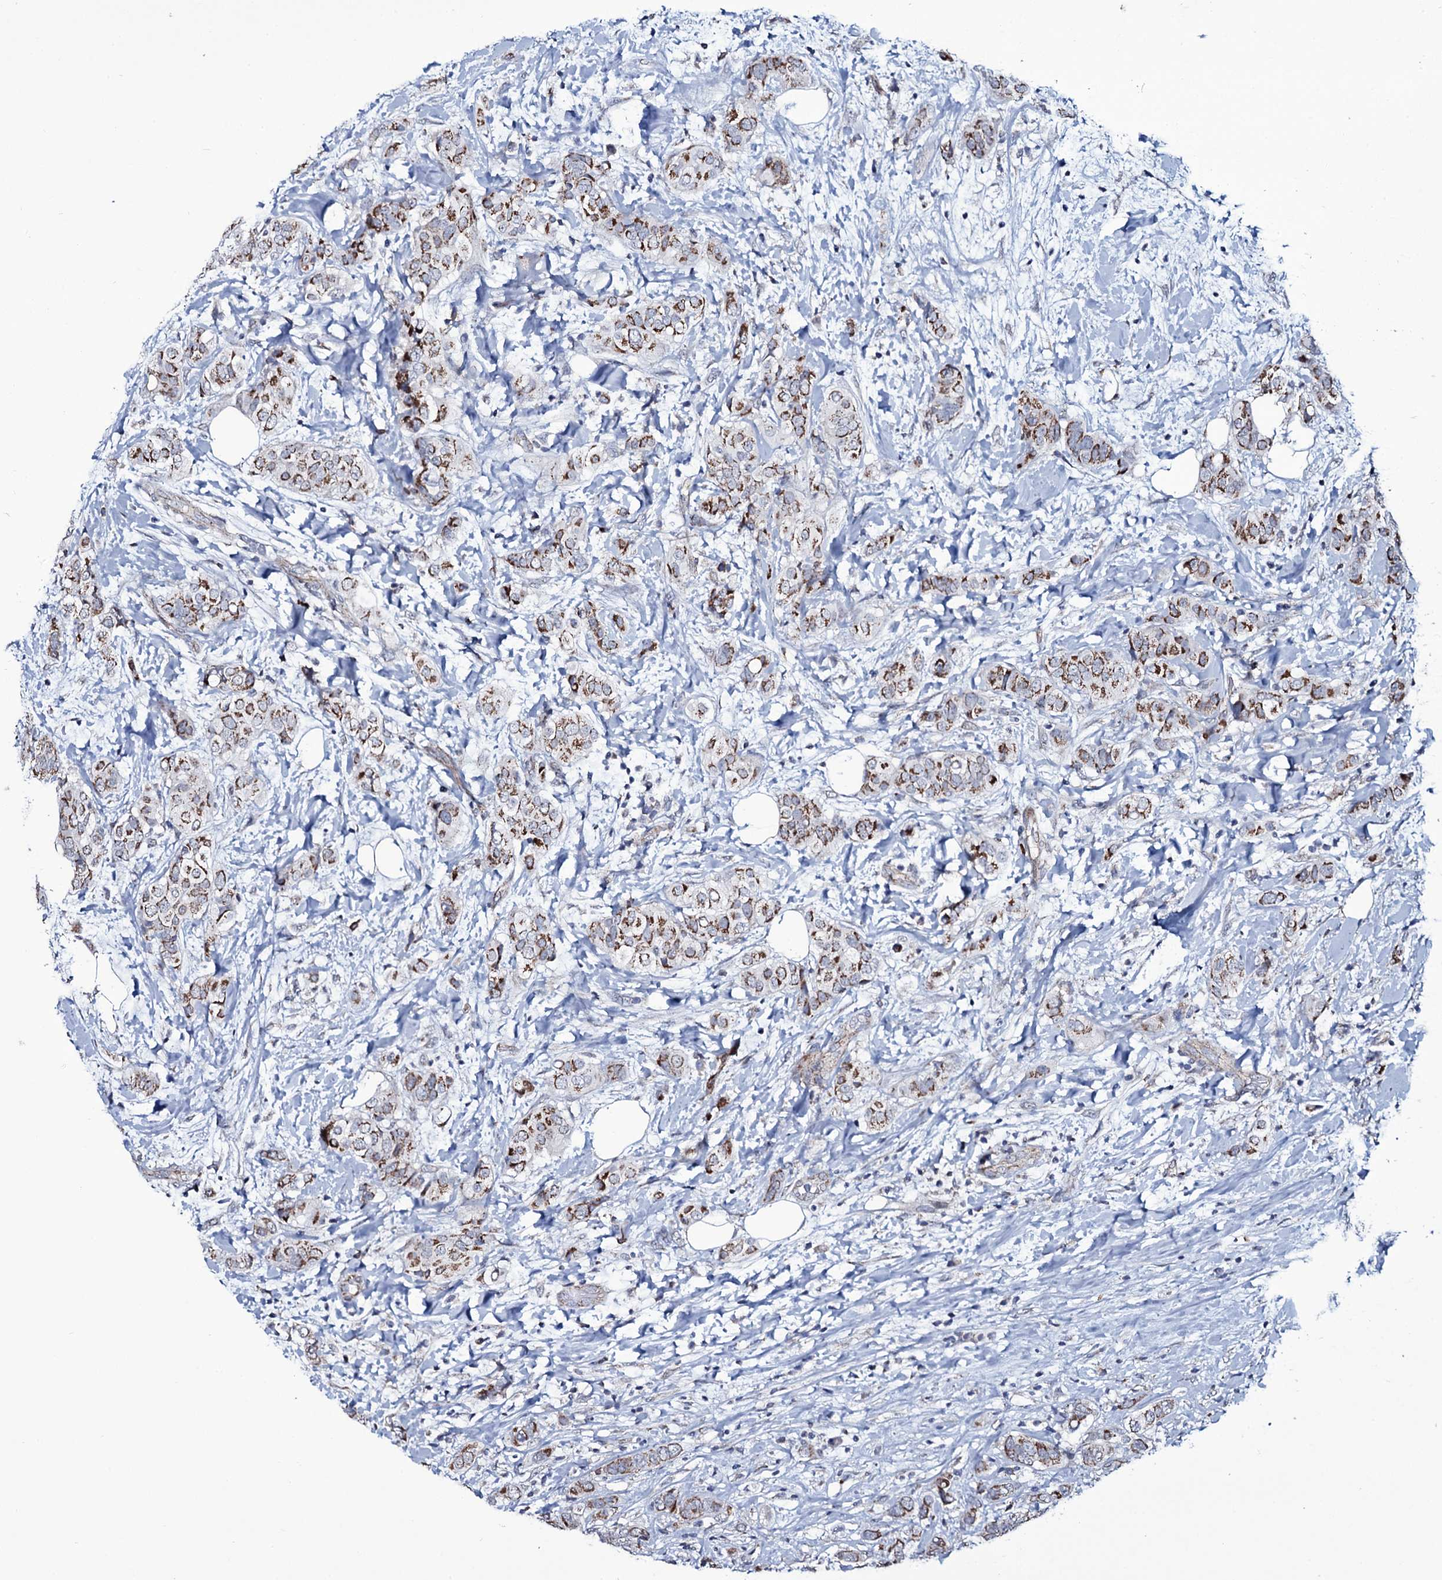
{"staining": {"intensity": "moderate", "quantity": "25%-75%", "location": "cytoplasmic/membranous"}, "tissue": "breast cancer", "cell_type": "Tumor cells", "image_type": "cancer", "snomed": [{"axis": "morphology", "description": "Lobular carcinoma"}, {"axis": "topography", "description": "Breast"}], "caption": "Breast cancer (lobular carcinoma) stained for a protein (brown) reveals moderate cytoplasmic/membranous positive expression in approximately 25%-75% of tumor cells.", "gene": "WIPF3", "patient": {"sex": "female", "age": 51}}